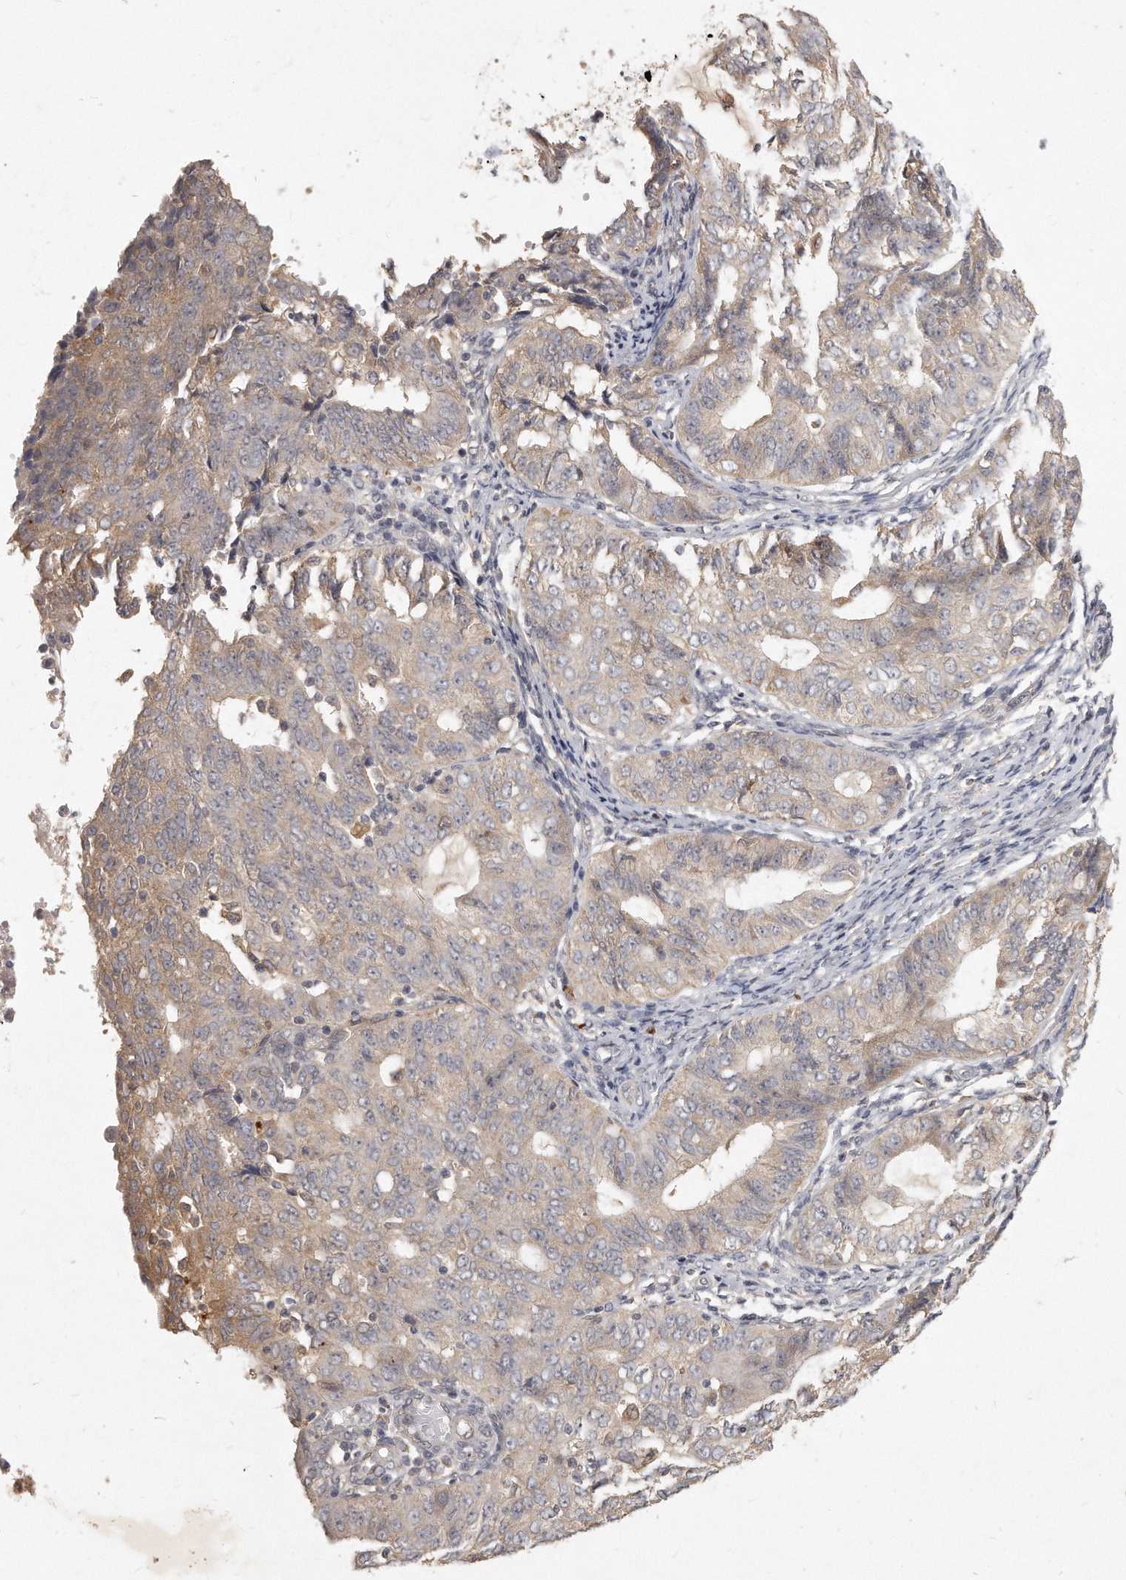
{"staining": {"intensity": "moderate", "quantity": "<25%", "location": "cytoplasmic/membranous"}, "tissue": "endometrial cancer", "cell_type": "Tumor cells", "image_type": "cancer", "snomed": [{"axis": "morphology", "description": "Adenocarcinoma, NOS"}, {"axis": "topography", "description": "Endometrium"}], "caption": "Endometrial cancer (adenocarcinoma) tissue reveals moderate cytoplasmic/membranous staining in approximately <25% of tumor cells, visualized by immunohistochemistry. Immunohistochemistry stains the protein in brown and the nuclei are stained blue.", "gene": "LGALS8", "patient": {"sex": "female", "age": 32}}